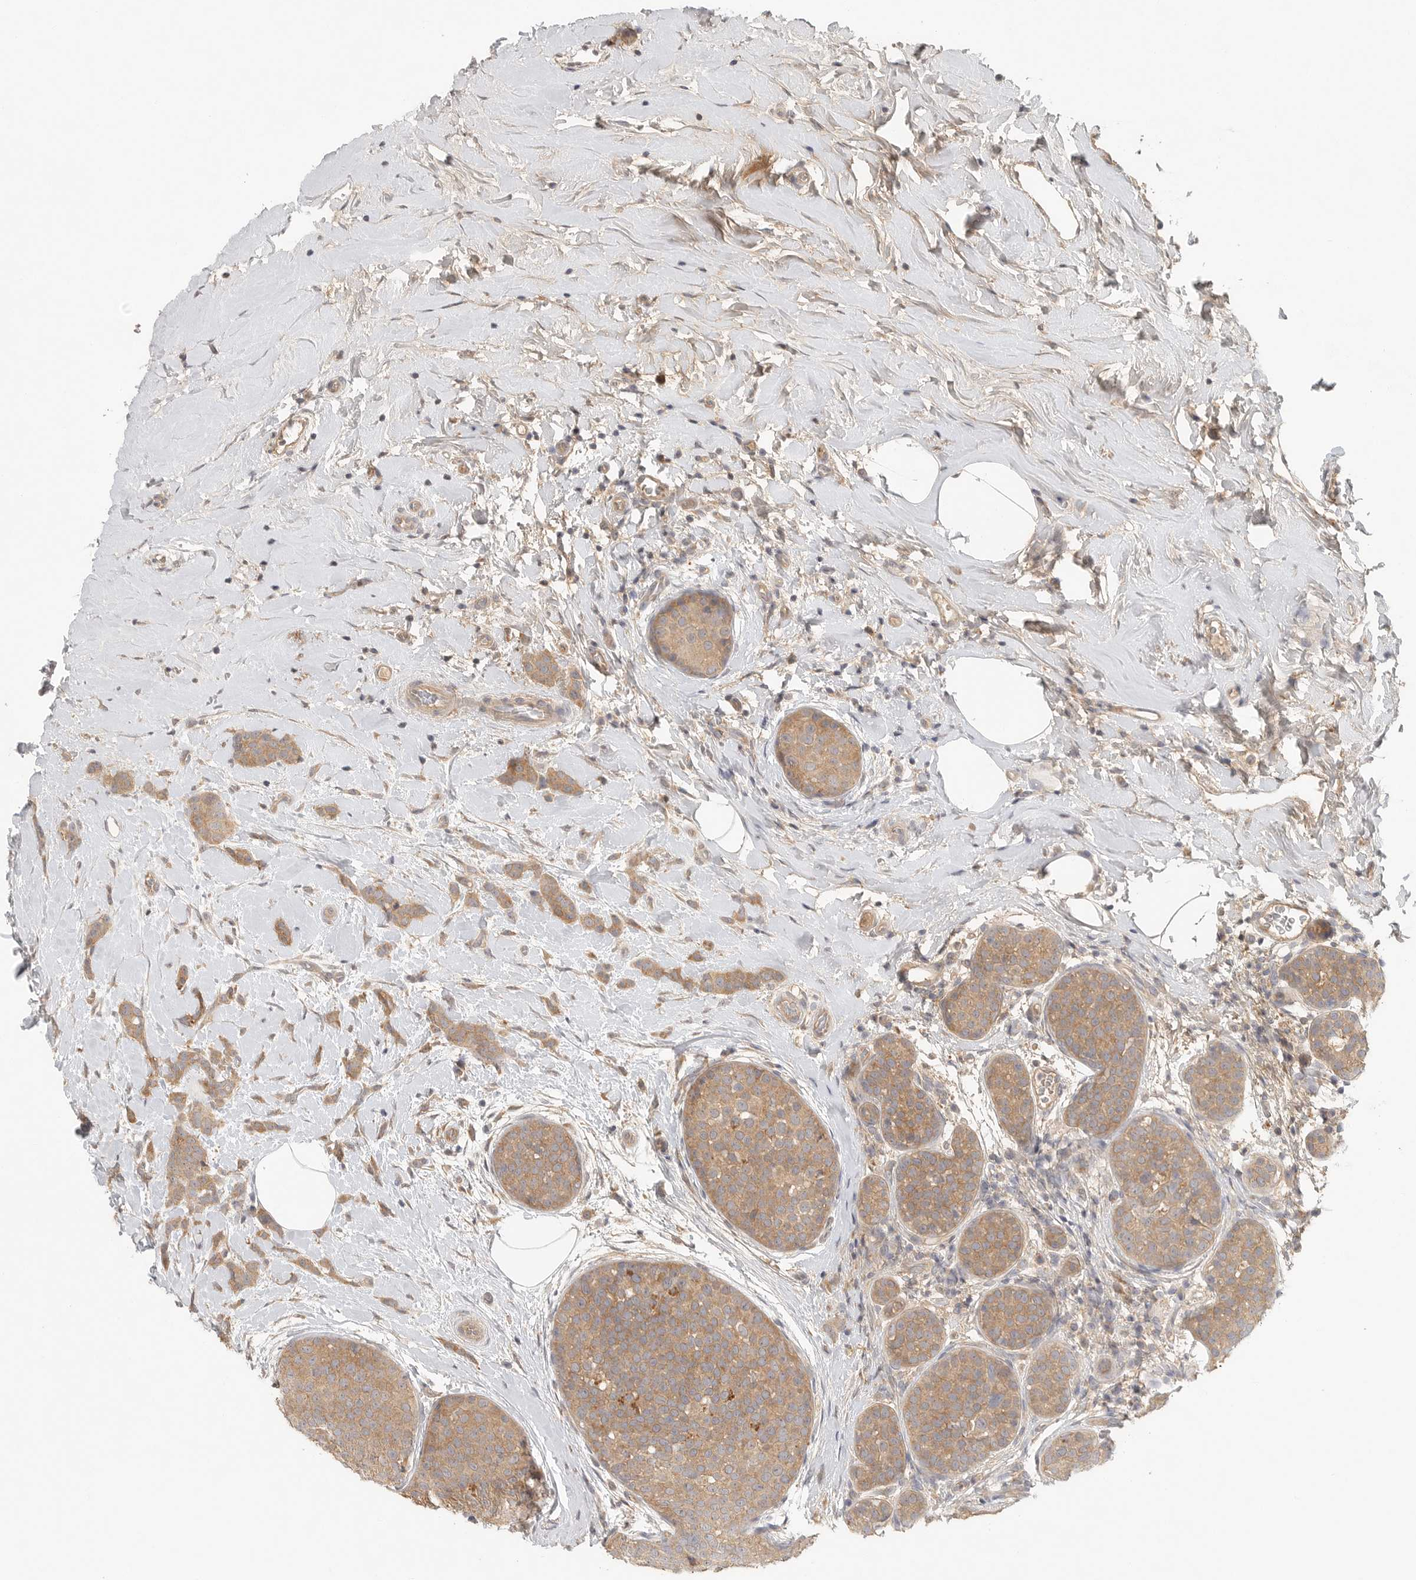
{"staining": {"intensity": "moderate", "quantity": ">75%", "location": "cytoplasmic/membranous"}, "tissue": "breast cancer", "cell_type": "Tumor cells", "image_type": "cancer", "snomed": [{"axis": "morphology", "description": "Lobular carcinoma, in situ"}, {"axis": "morphology", "description": "Lobular carcinoma"}, {"axis": "topography", "description": "Breast"}], "caption": "Human breast cancer stained with a brown dye exhibits moderate cytoplasmic/membranous positive expression in about >75% of tumor cells.", "gene": "HDAC6", "patient": {"sex": "female", "age": 41}}